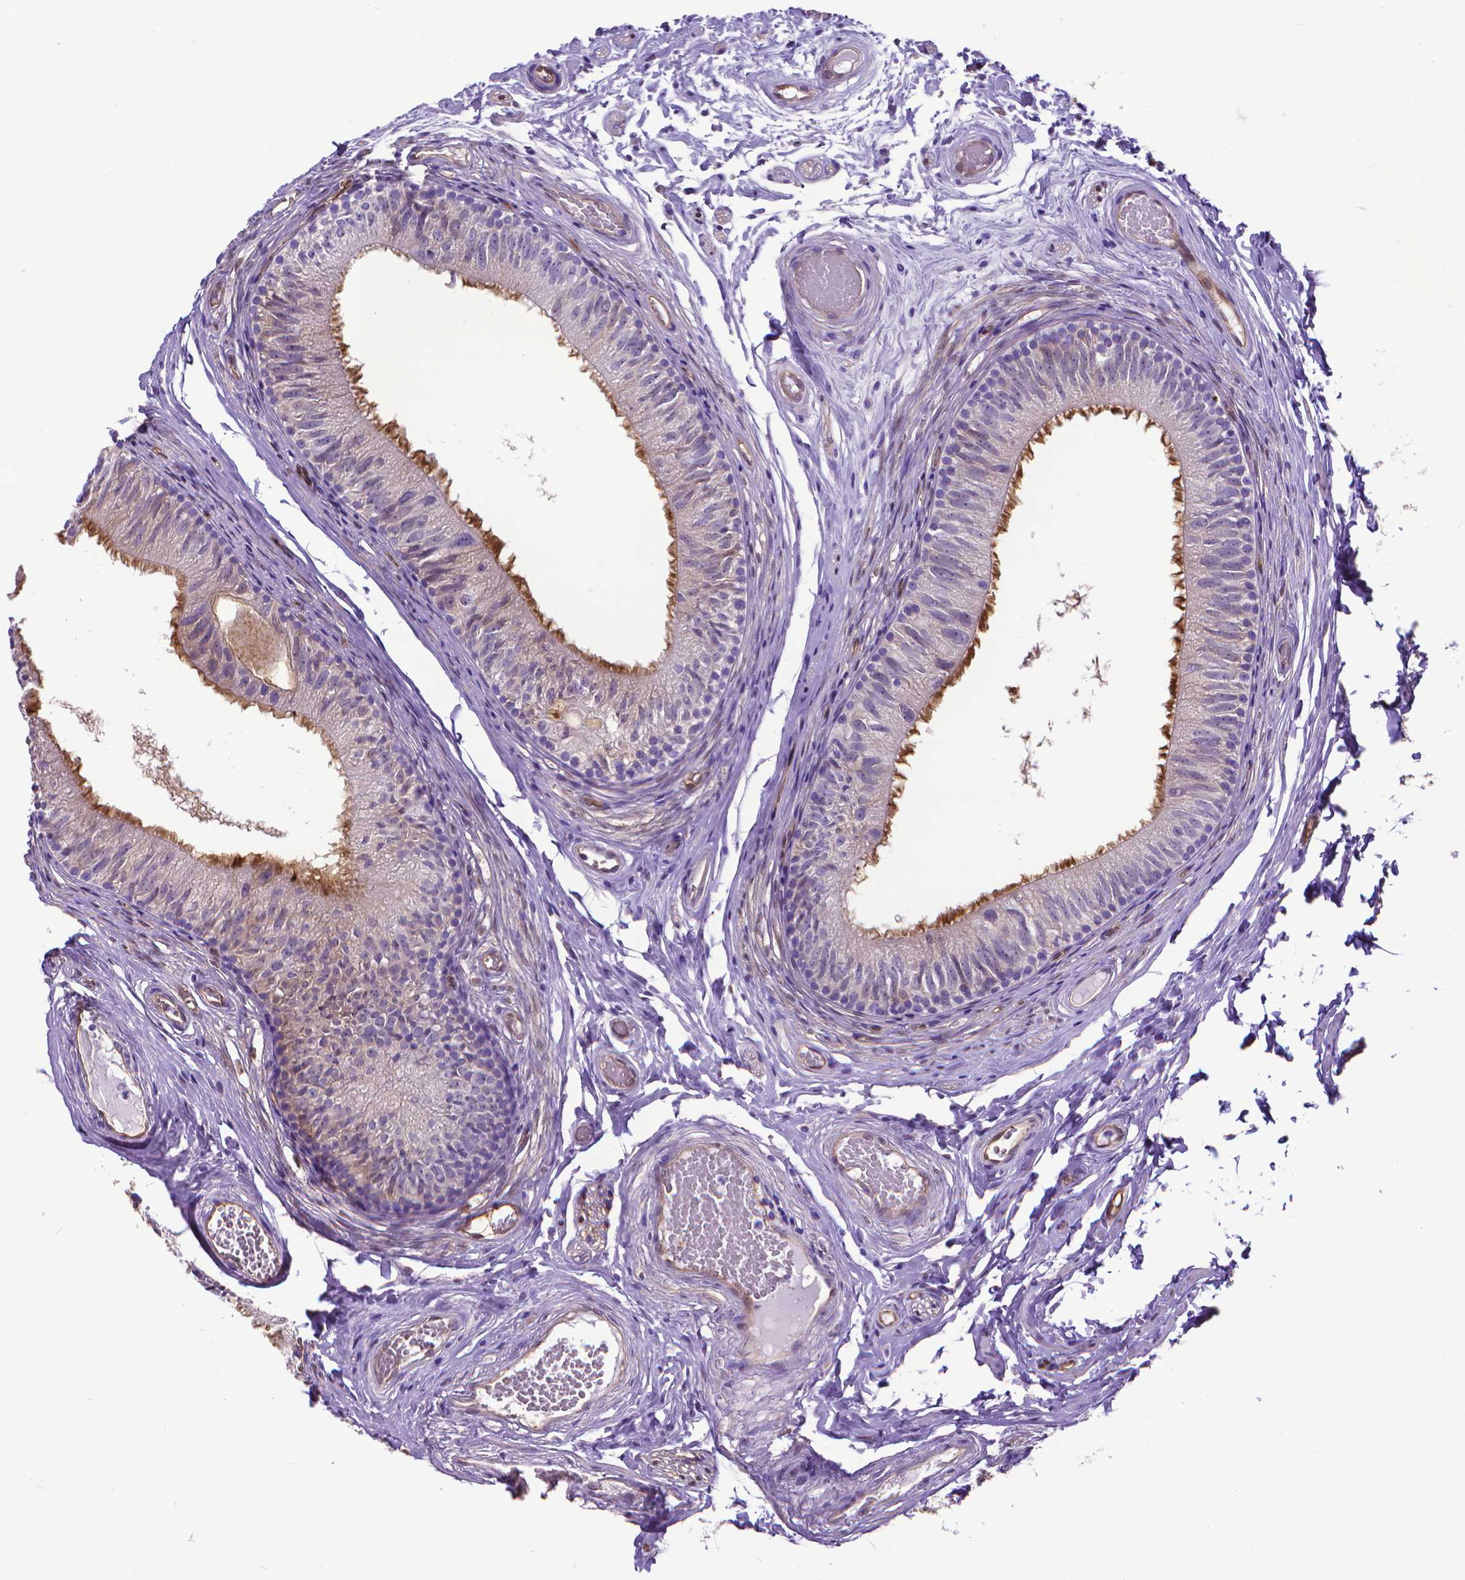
{"staining": {"intensity": "moderate", "quantity": "<25%", "location": "cytoplasmic/membranous"}, "tissue": "epididymis", "cell_type": "Glandular cells", "image_type": "normal", "snomed": [{"axis": "morphology", "description": "Normal tissue, NOS"}, {"axis": "topography", "description": "Epididymis"}], "caption": "IHC photomicrograph of benign epididymis stained for a protein (brown), which displays low levels of moderate cytoplasmic/membranous expression in about <25% of glandular cells.", "gene": "CLIC4", "patient": {"sex": "male", "age": 29}}